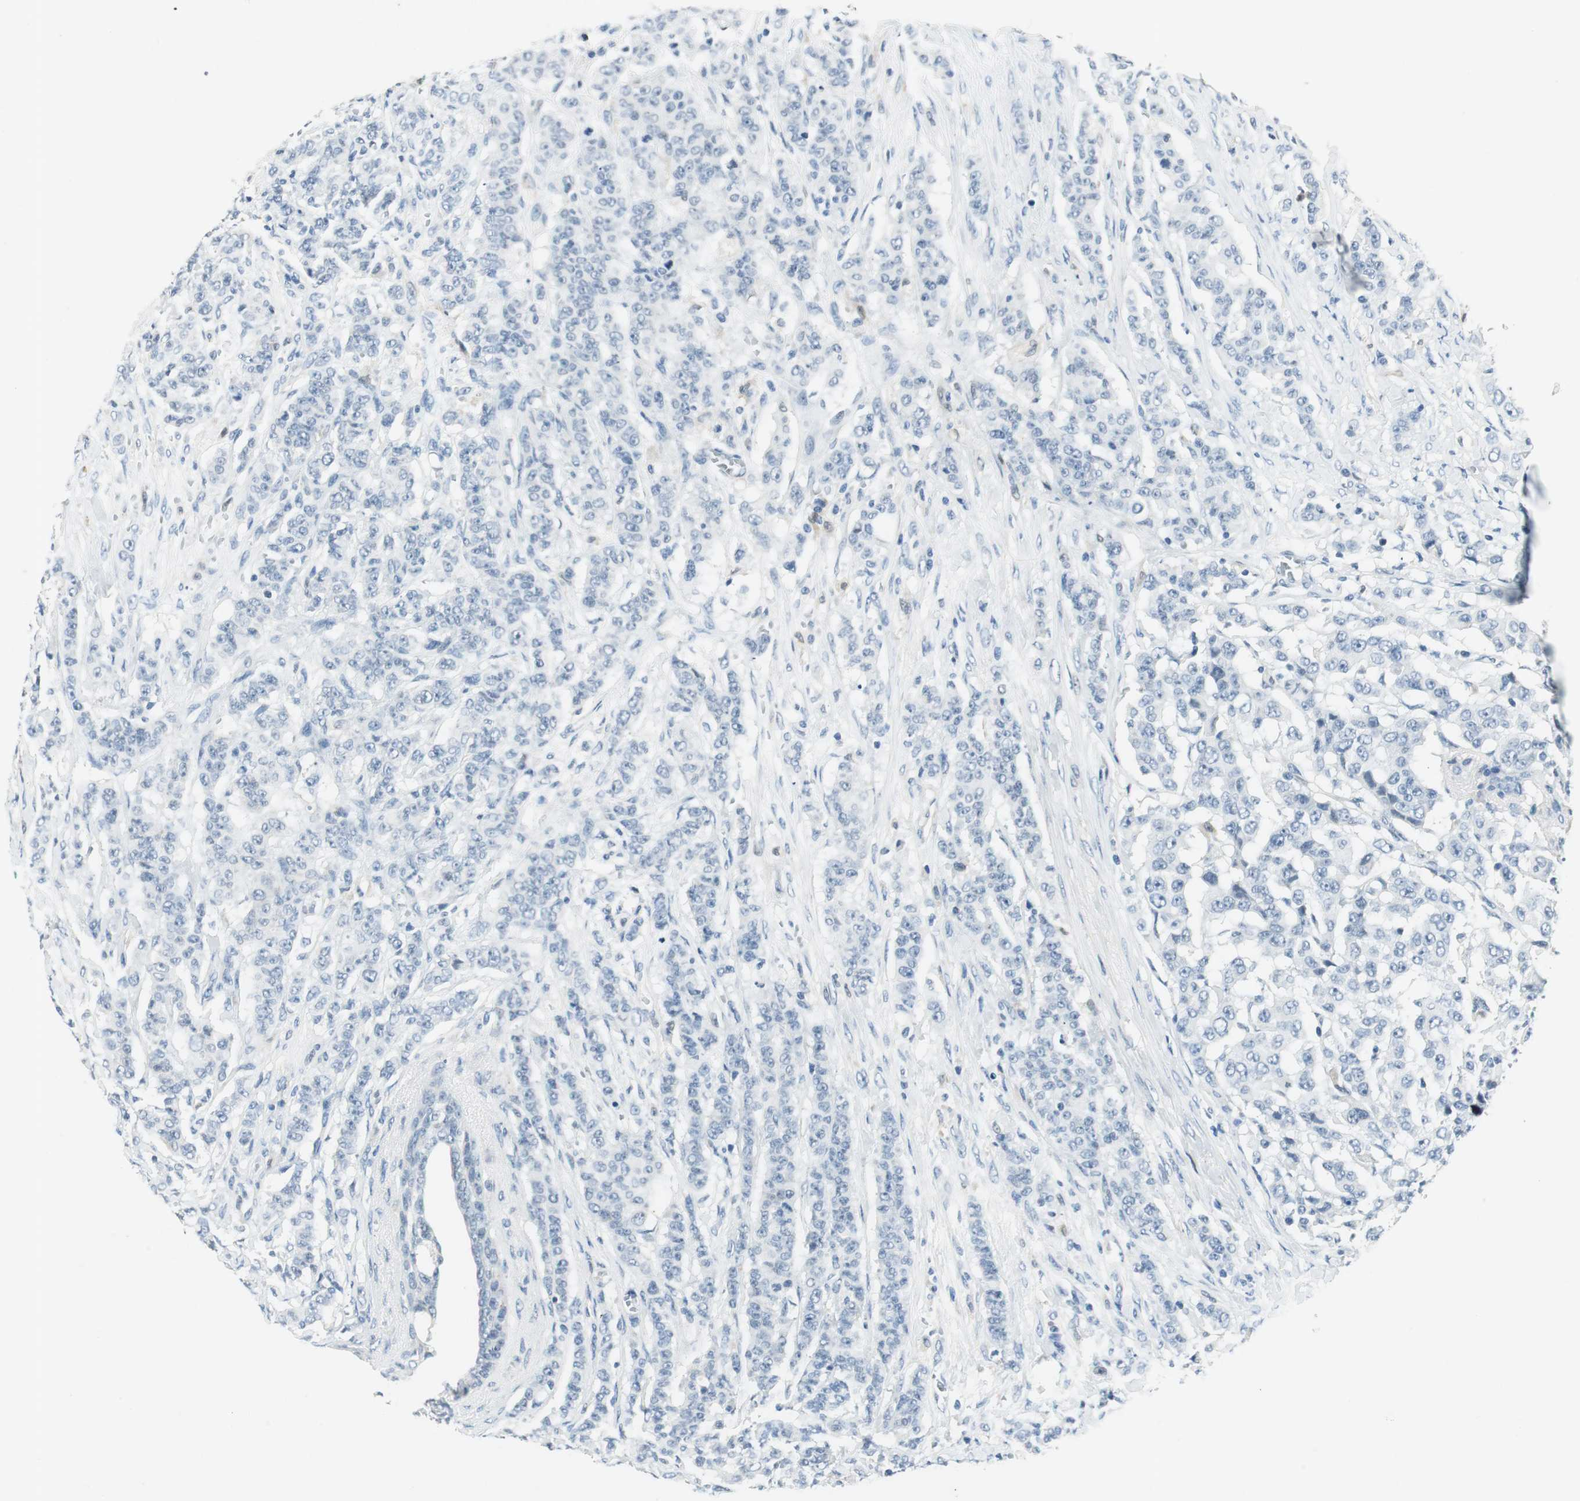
{"staining": {"intensity": "negative", "quantity": "none", "location": "none"}, "tissue": "breast cancer", "cell_type": "Tumor cells", "image_type": "cancer", "snomed": [{"axis": "morphology", "description": "Duct carcinoma"}, {"axis": "topography", "description": "Breast"}], "caption": "IHC image of human breast cancer stained for a protein (brown), which demonstrates no staining in tumor cells.", "gene": "ME1", "patient": {"sex": "female", "age": 40}}